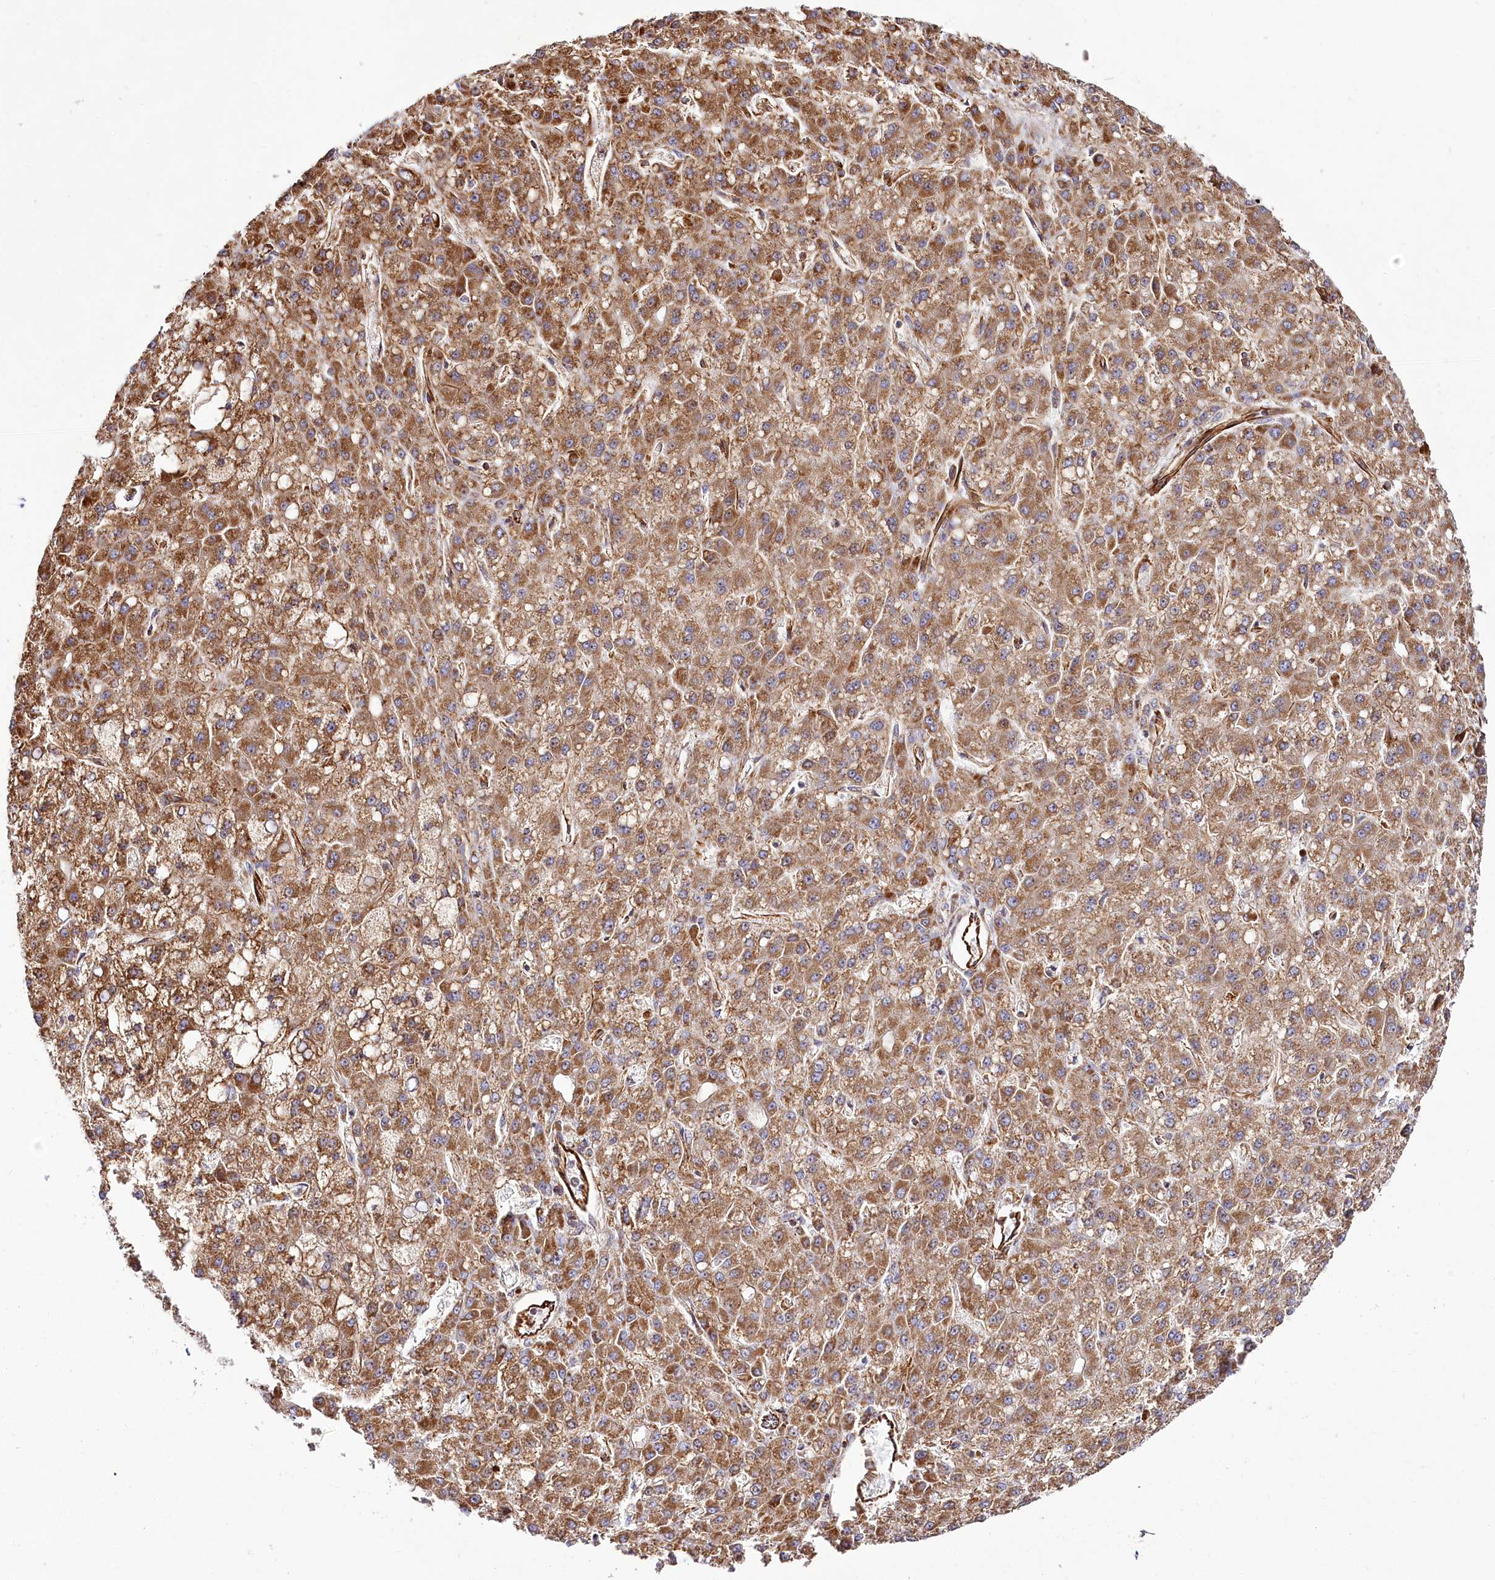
{"staining": {"intensity": "strong", "quantity": ">75%", "location": "cytoplasmic/membranous"}, "tissue": "liver cancer", "cell_type": "Tumor cells", "image_type": "cancer", "snomed": [{"axis": "morphology", "description": "Carcinoma, Hepatocellular, NOS"}, {"axis": "topography", "description": "Liver"}], "caption": "Immunohistochemistry (IHC) image of human liver hepatocellular carcinoma stained for a protein (brown), which shows high levels of strong cytoplasmic/membranous positivity in about >75% of tumor cells.", "gene": "THUMPD3", "patient": {"sex": "male", "age": 67}}